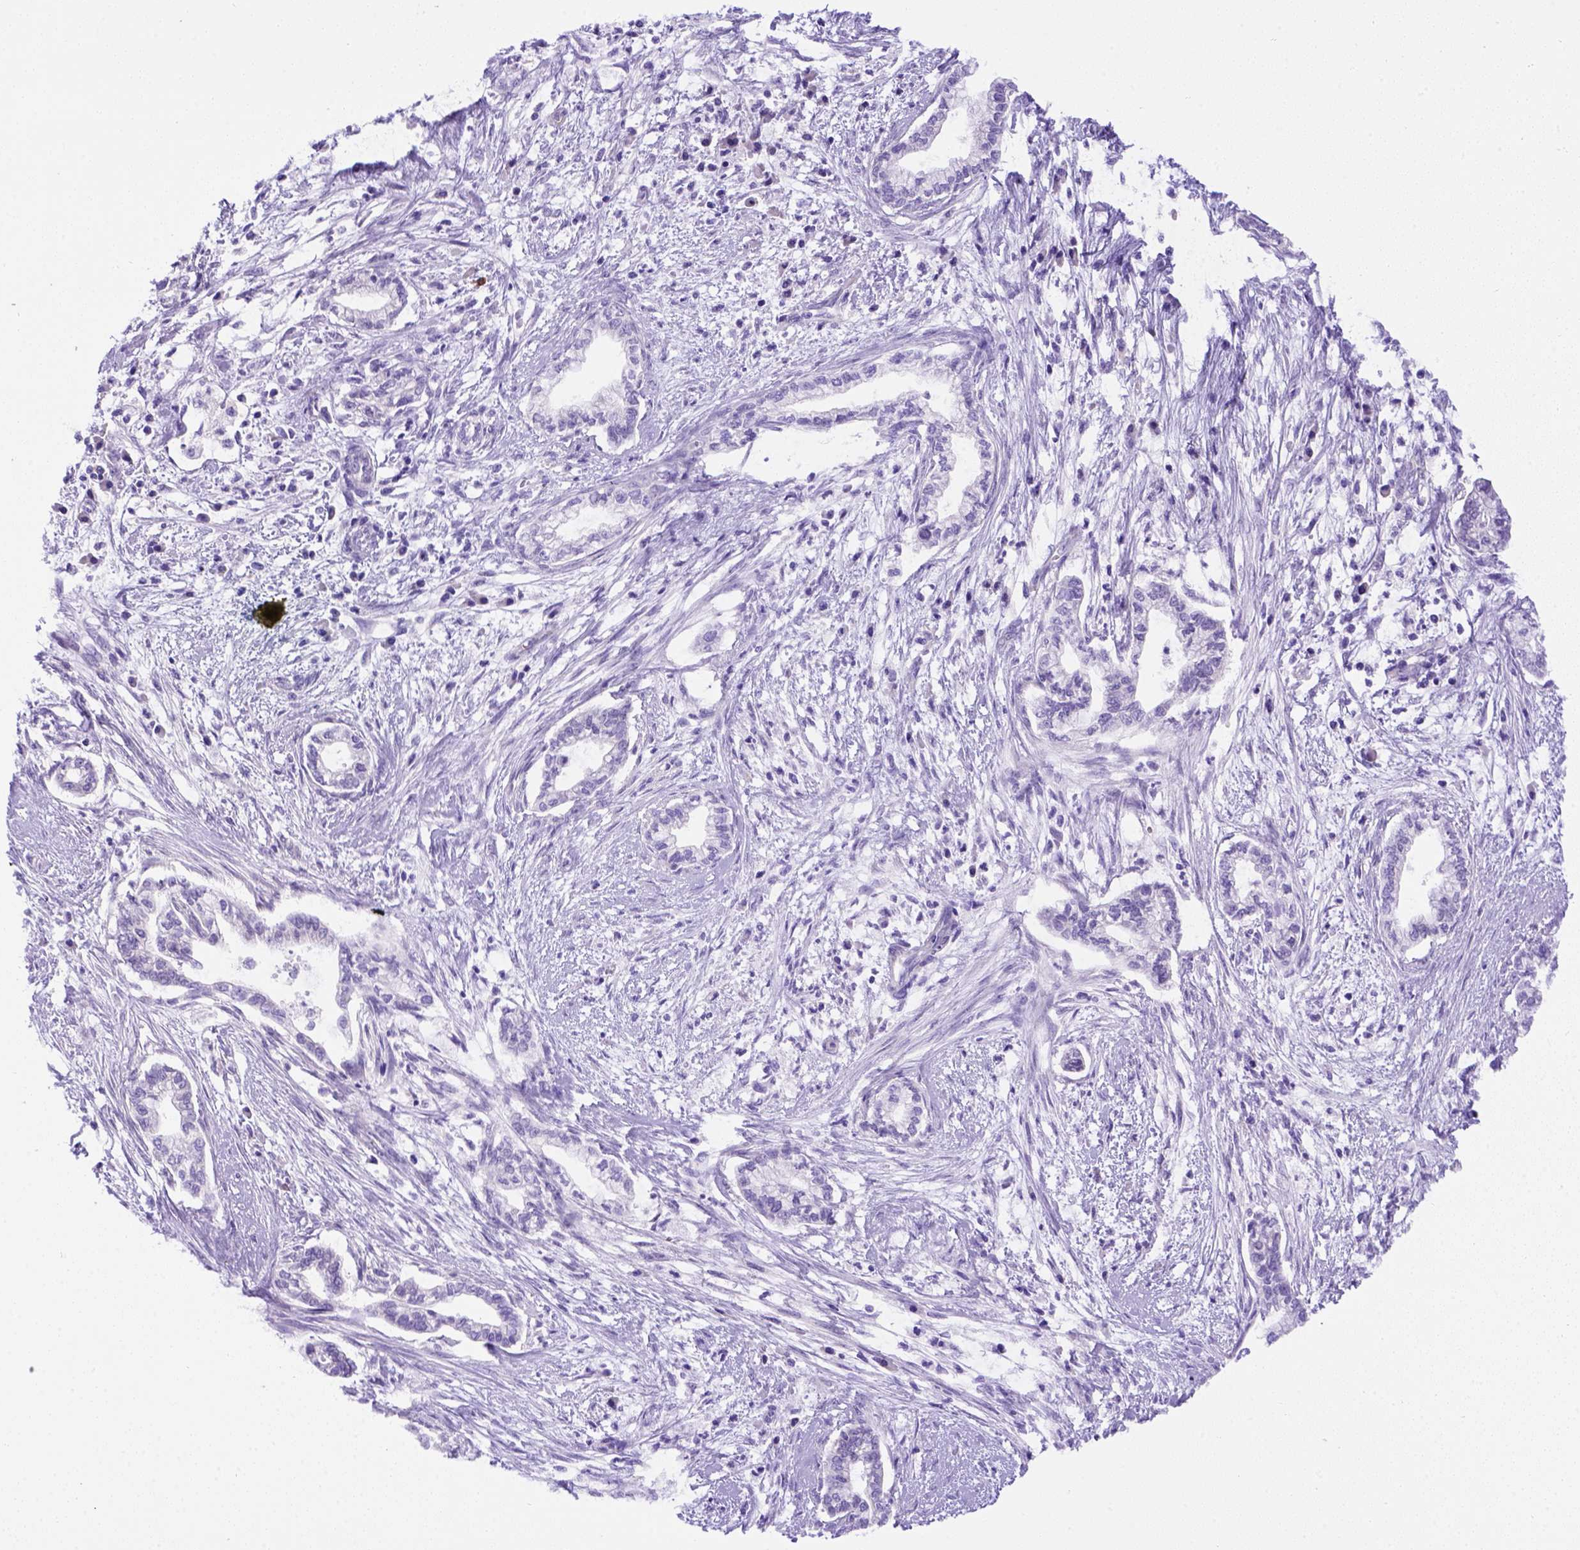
{"staining": {"intensity": "negative", "quantity": "none", "location": "none"}, "tissue": "cervical cancer", "cell_type": "Tumor cells", "image_type": "cancer", "snomed": [{"axis": "morphology", "description": "Adenocarcinoma, NOS"}, {"axis": "topography", "description": "Cervix"}], "caption": "A high-resolution micrograph shows IHC staining of adenocarcinoma (cervical), which exhibits no significant expression in tumor cells.", "gene": "FOXI1", "patient": {"sex": "female", "age": 62}}